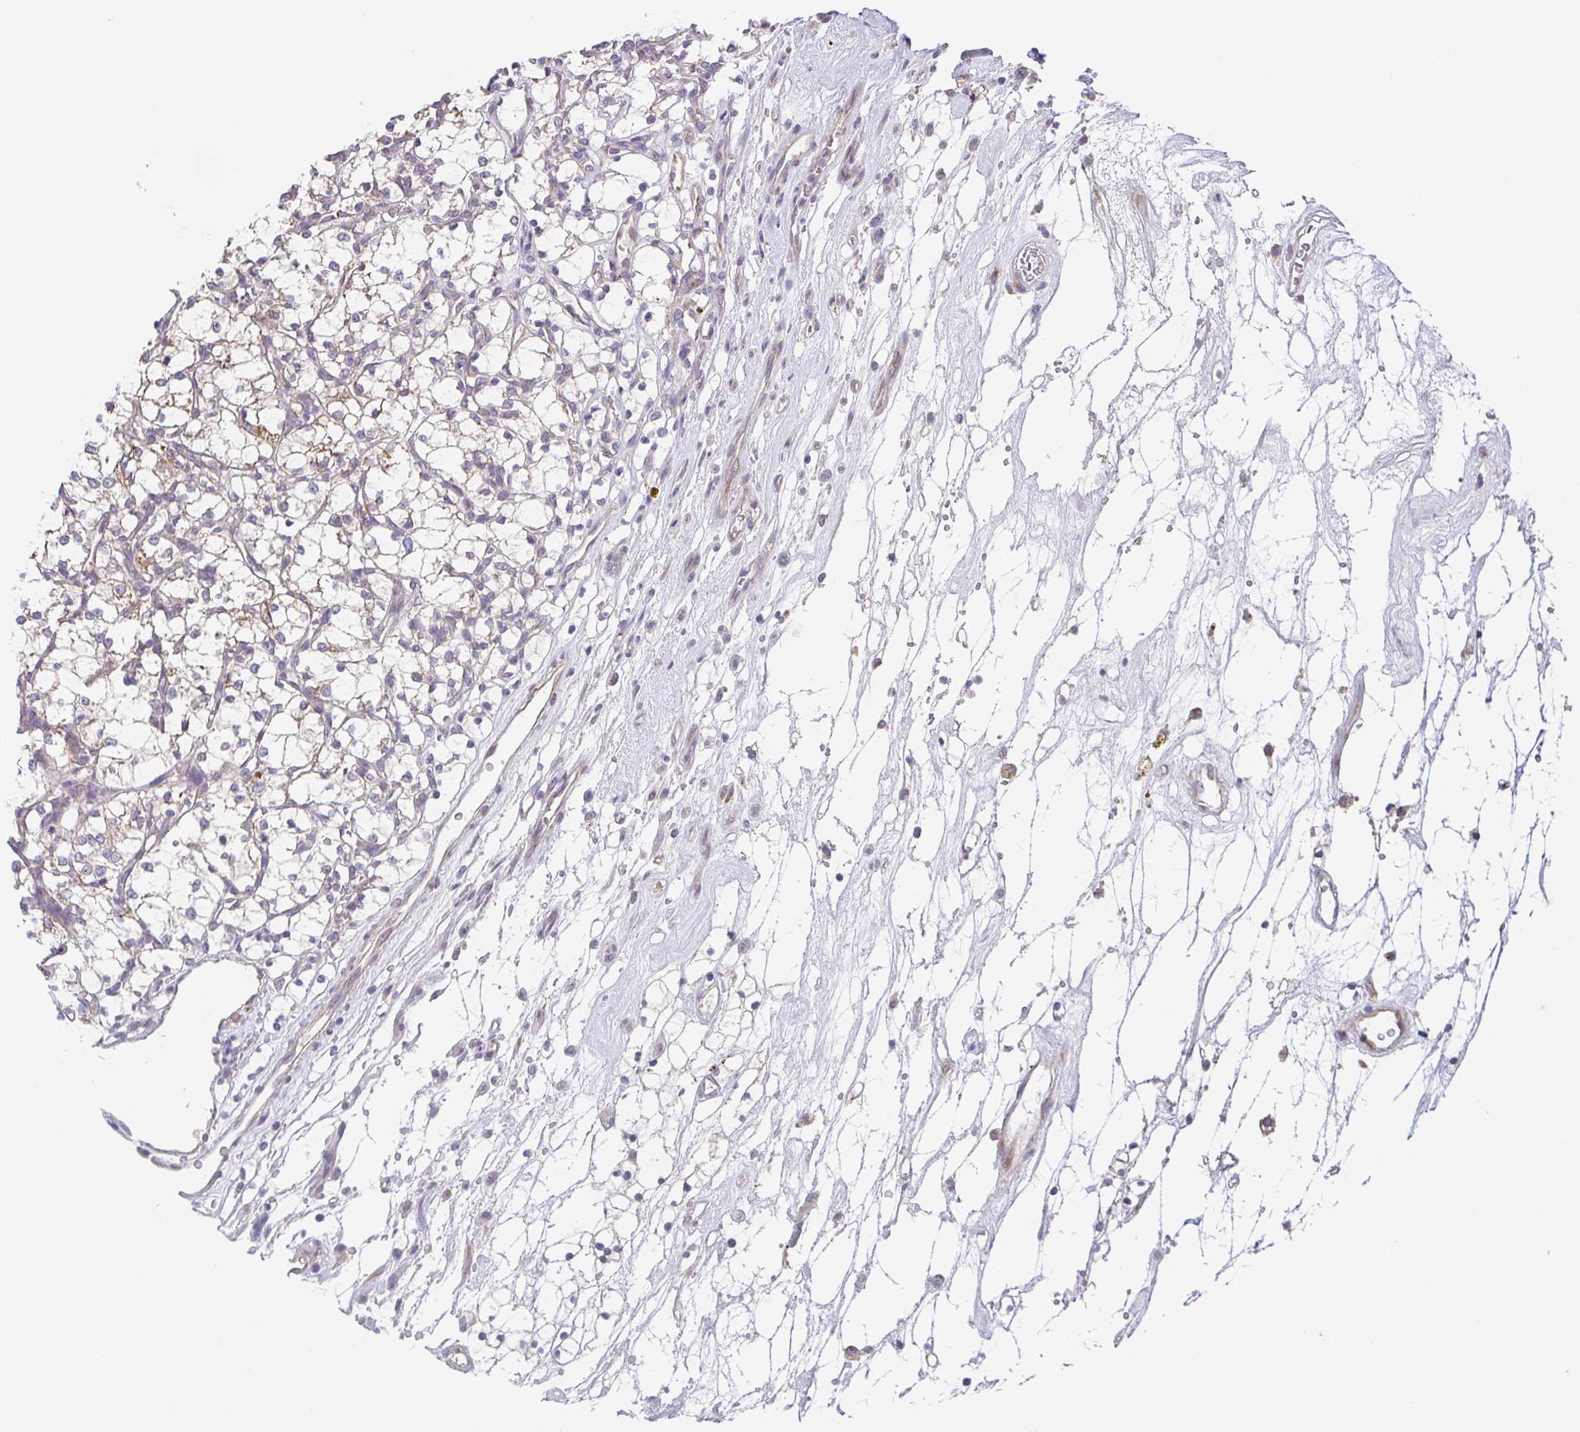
{"staining": {"intensity": "negative", "quantity": "none", "location": "none"}, "tissue": "renal cancer", "cell_type": "Tumor cells", "image_type": "cancer", "snomed": [{"axis": "morphology", "description": "Adenocarcinoma, NOS"}, {"axis": "topography", "description": "Kidney"}], "caption": "DAB (3,3'-diaminobenzidine) immunohistochemical staining of renal cancer shows no significant expression in tumor cells.", "gene": "TSPAN31", "patient": {"sex": "female", "age": 69}}